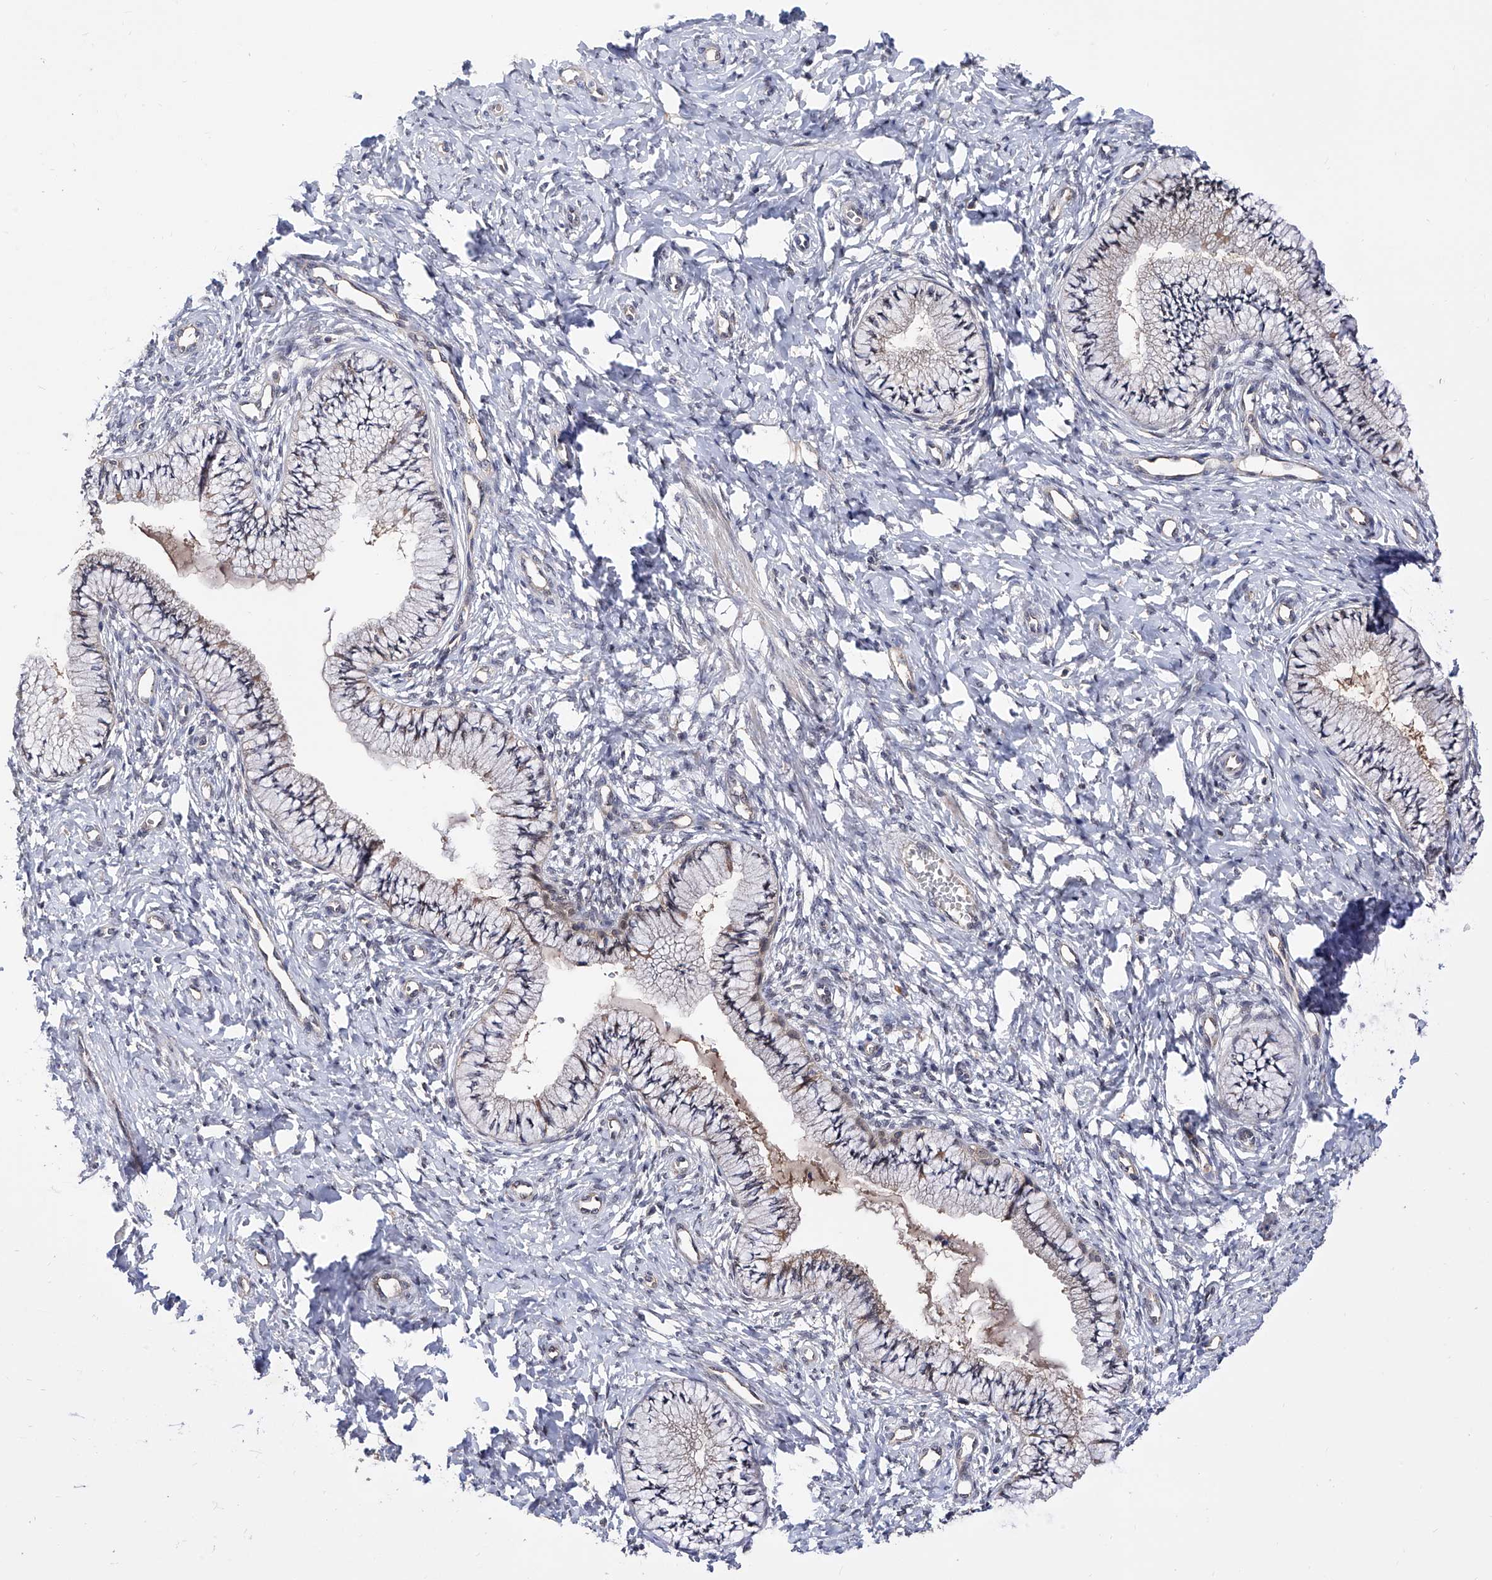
{"staining": {"intensity": "moderate", "quantity": "25%-75%", "location": "cytoplasmic/membranous"}, "tissue": "cervix", "cell_type": "Glandular cells", "image_type": "normal", "snomed": [{"axis": "morphology", "description": "Normal tissue, NOS"}, {"axis": "topography", "description": "Cervix"}], "caption": "Protein analysis of benign cervix demonstrates moderate cytoplasmic/membranous staining in about 25%-75% of glandular cells. Using DAB (3,3'-diaminobenzidine) (brown) and hematoxylin (blue) stains, captured at high magnification using brightfield microscopy.", "gene": "USP45", "patient": {"sex": "female", "age": 36}}